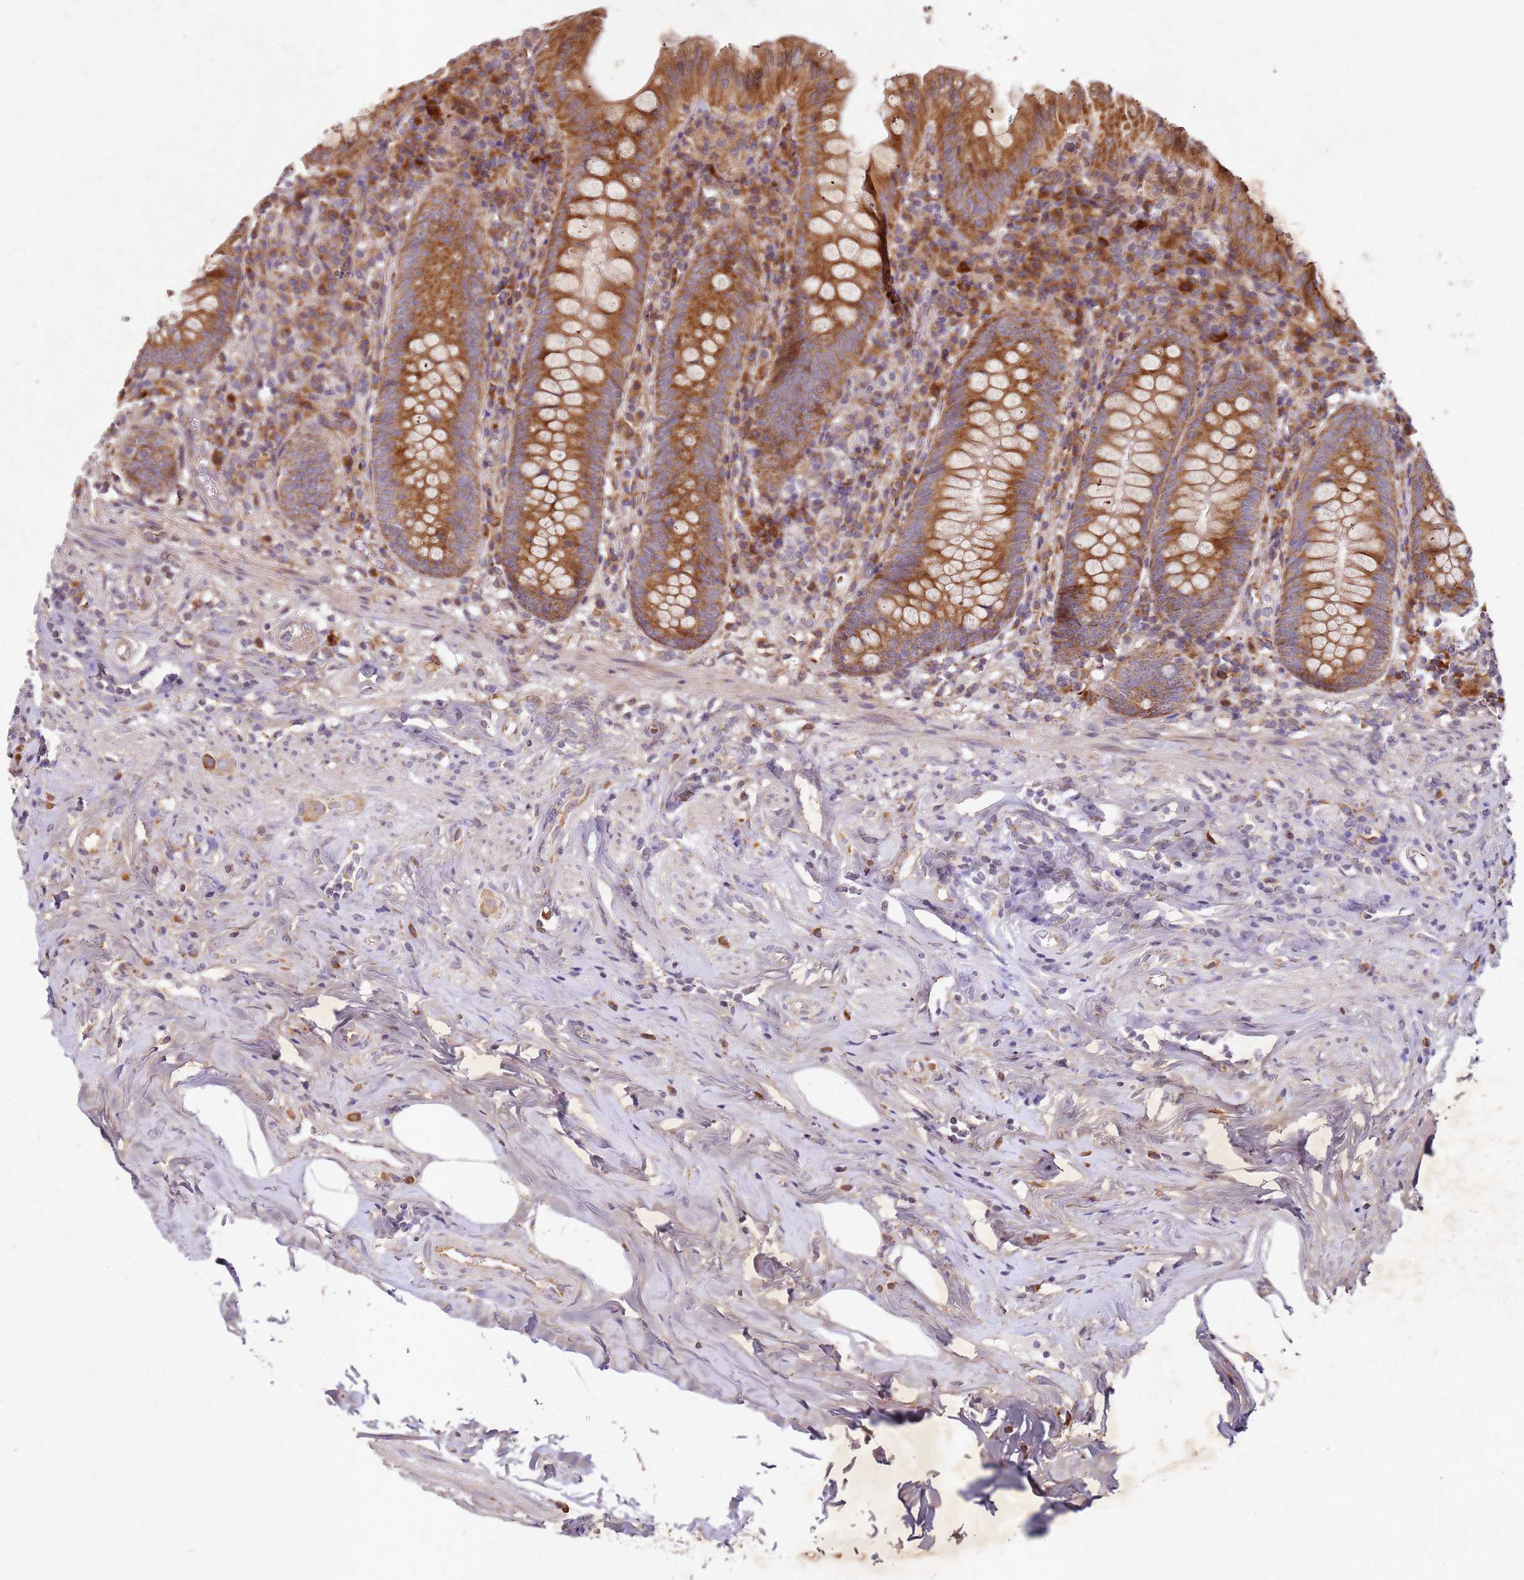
{"staining": {"intensity": "strong", "quantity": ">75%", "location": "cytoplasmic/membranous"}, "tissue": "appendix", "cell_type": "Glandular cells", "image_type": "normal", "snomed": [{"axis": "morphology", "description": "Normal tissue, NOS"}, {"axis": "topography", "description": "Appendix"}], "caption": "Appendix was stained to show a protein in brown. There is high levels of strong cytoplasmic/membranous expression in about >75% of glandular cells. (DAB (3,3'-diaminobenzidine) = brown stain, brightfield microscopy at high magnification).", "gene": "ARFRP1", "patient": {"sex": "female", "age": 54}}